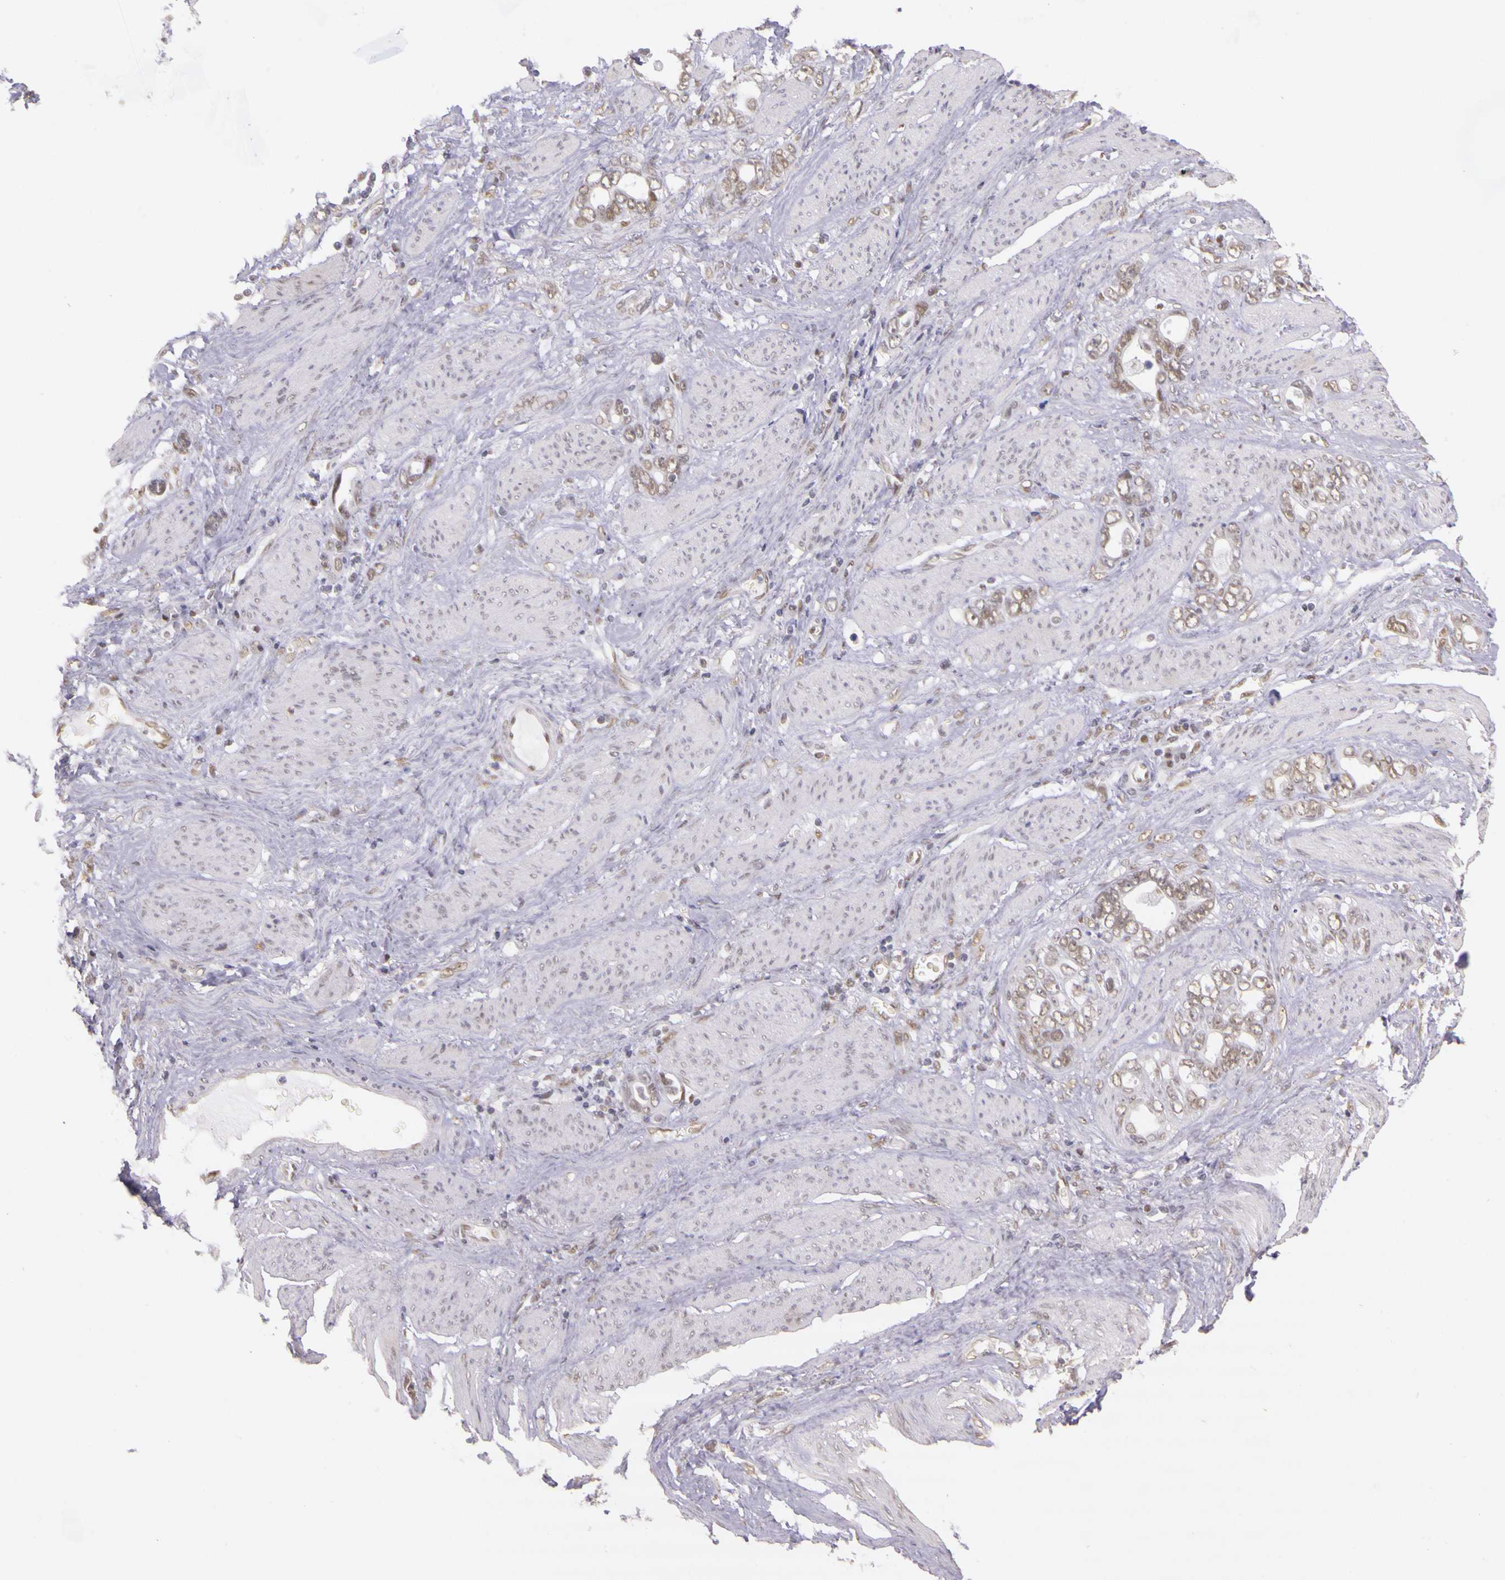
{"staining": {"intensity": "weak", "quantity": ">75%", "location": "nuclear"}, "tissue": "stomach cancer", "cell_type": "Tumor cells", "image_type": "cancer", "snomed": [{"axis": "morphology", "description": "Adenocarcinoma, NOS"}, {"axis": "topography", "description": "Stomach"}], "caption": "Immunohistochemical staining of human stomach adenocarcinoma demonstrates low levels of weak nuclear protein staining in about >75% of tumor cells.", "gene": "WDR13", "patient": {"sex": "male", "age": 78}}